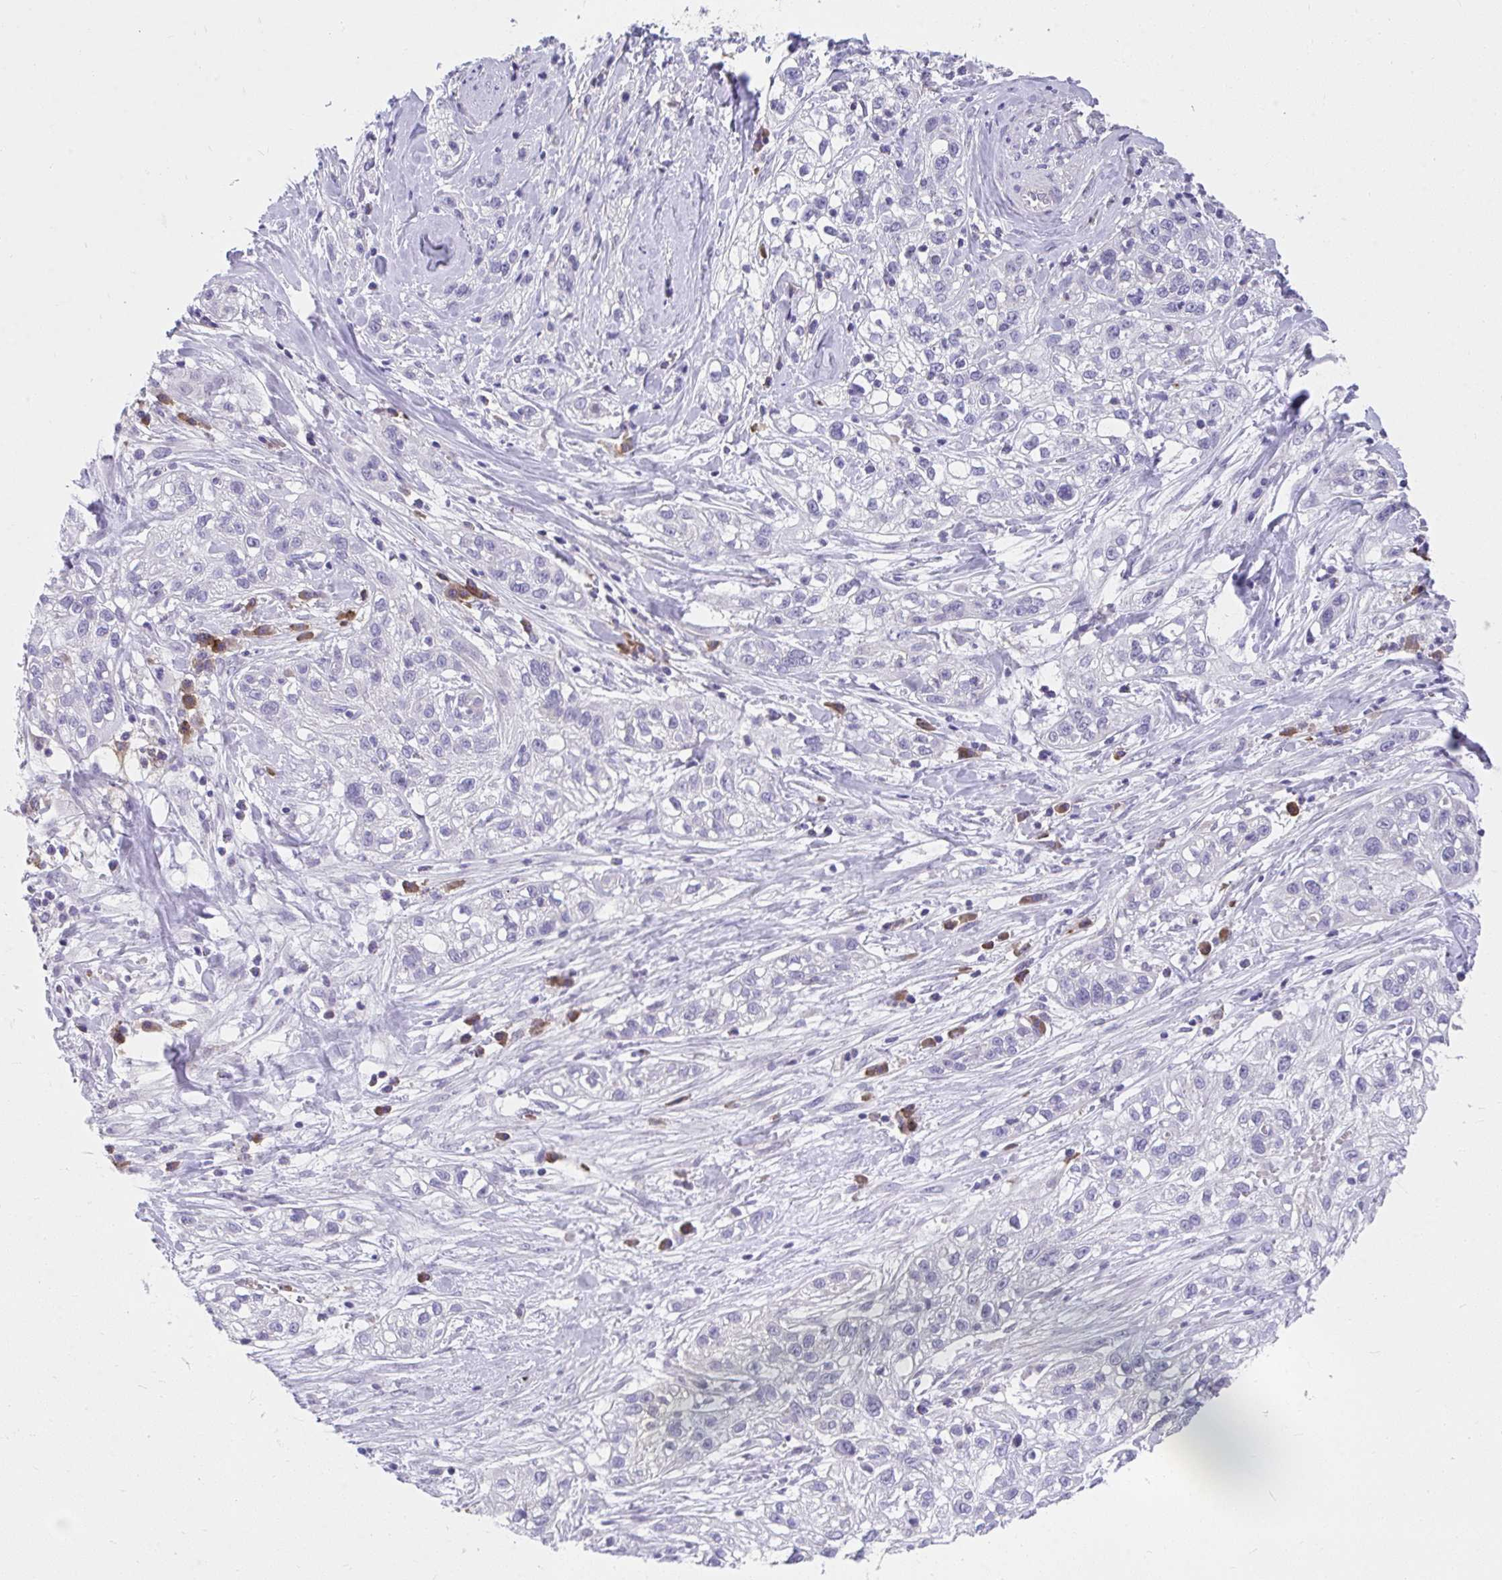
{"staining": {"intensity": "negative", "quantity": "none", "location": "none"}, "tissue": "skin cancer", "cell_type": "Tumor cells", "image_type": "cancer", "snomed": [{"axis": "morphology", "description": "Squamous cell carcinoma, NOS"}, {"axis": "topography", "description": "Skin"}], "caption": "DAB (3,3'-diaminobenzidine) immunohistochemical staining of human skin squamous cell carcinoma exhibits no significant expression in tumor cells.", "gene": "SLAMF7", "patient": {"sex": "male", "age": 82}}